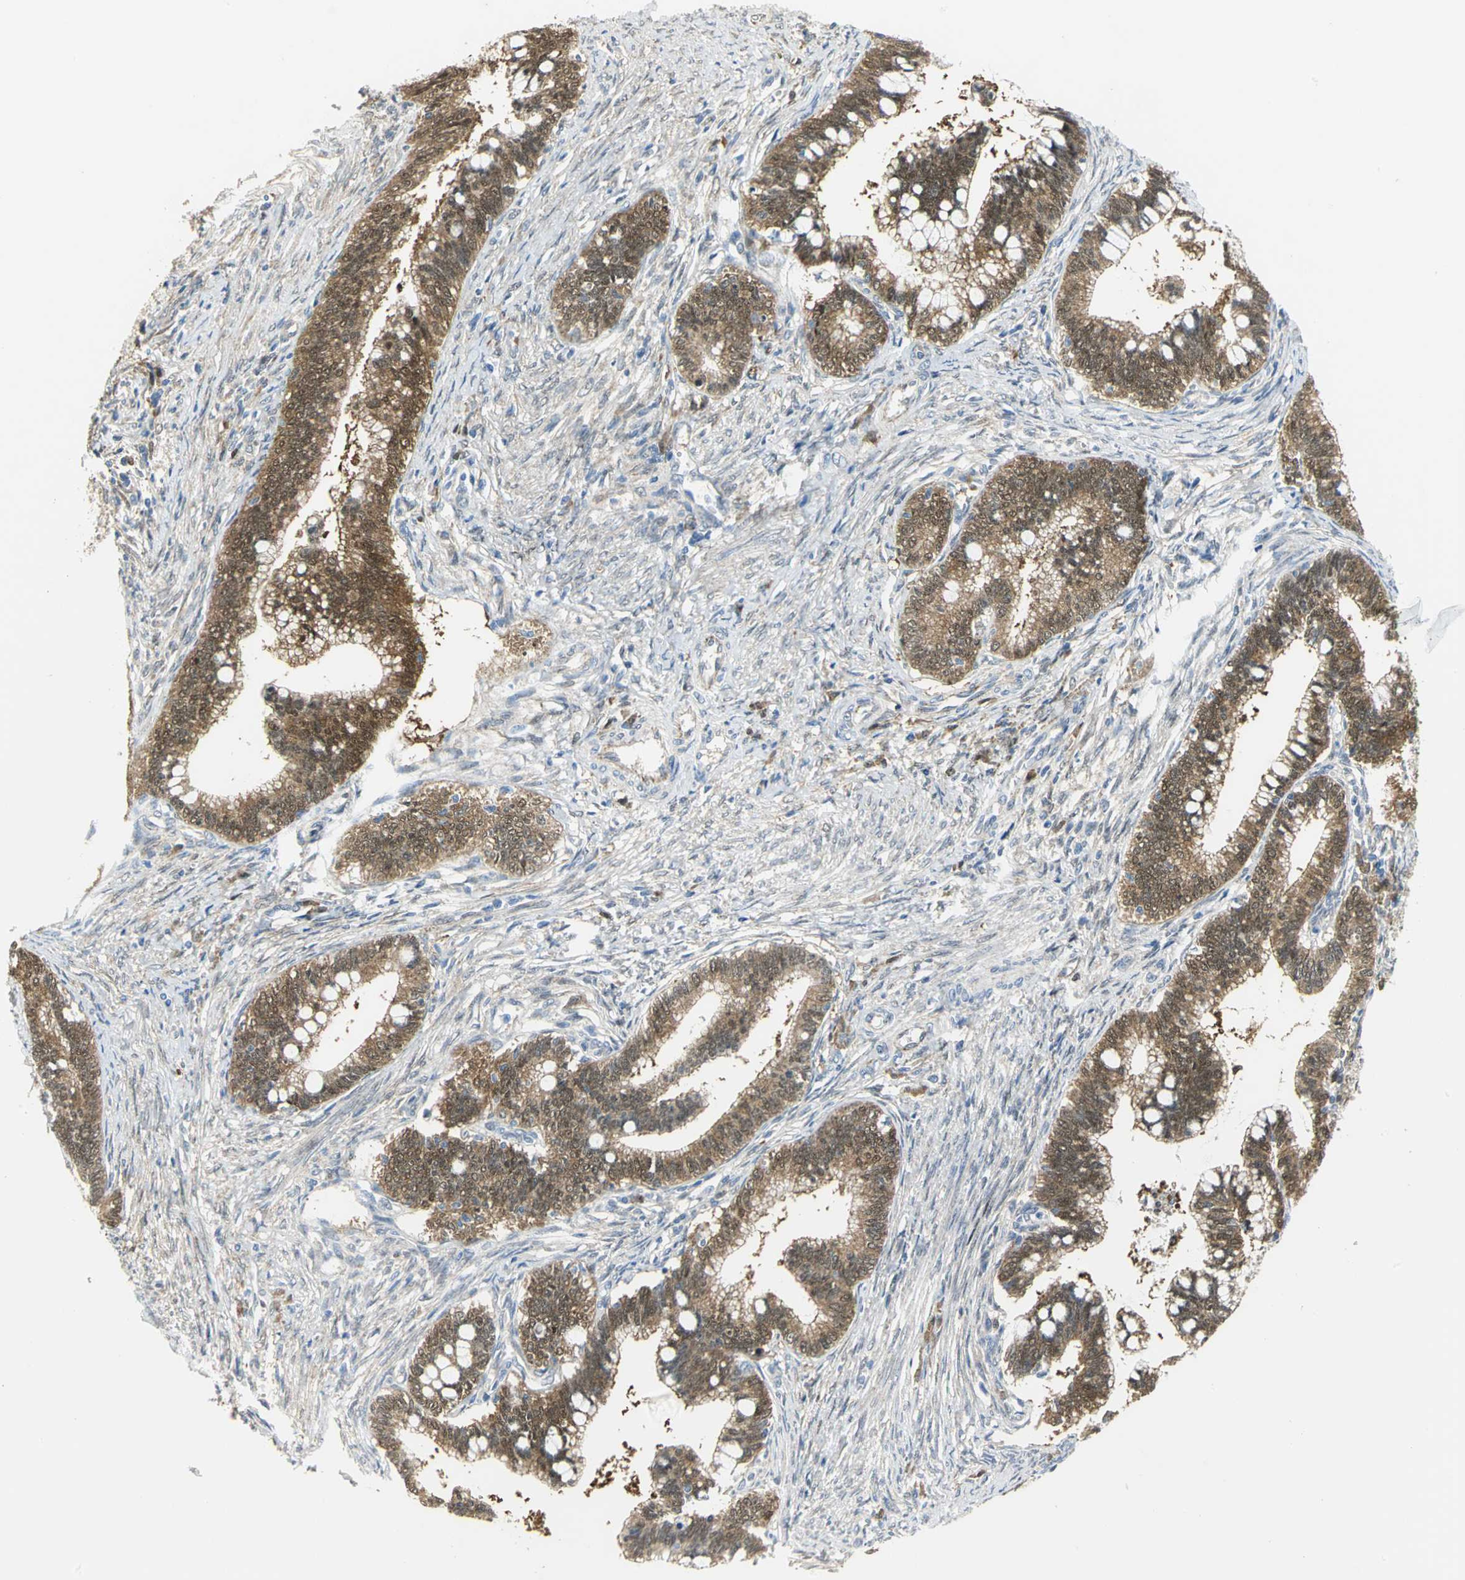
{"staining": {"intensity": "moderate", "quantity": ">75%", "location": "cytoplasmic/membranous"}, "tissue": "cervical cancer", "cell_type": "Tumor cells", "image_type": "cancer", "snomed": [{"axis": "morphology", "description": "Adenocarcinoma, NOS"}, {"axis": "topography", "description": "Cervix"}], "caption": "Immunohistochemical staining of cervical cancer shows medium levels of moderate cytoplasmic/membranous positivity in approximately >75% of tumor cells.", "gene": "PGM3", "patient": {"sex": "female", "age": 36}}